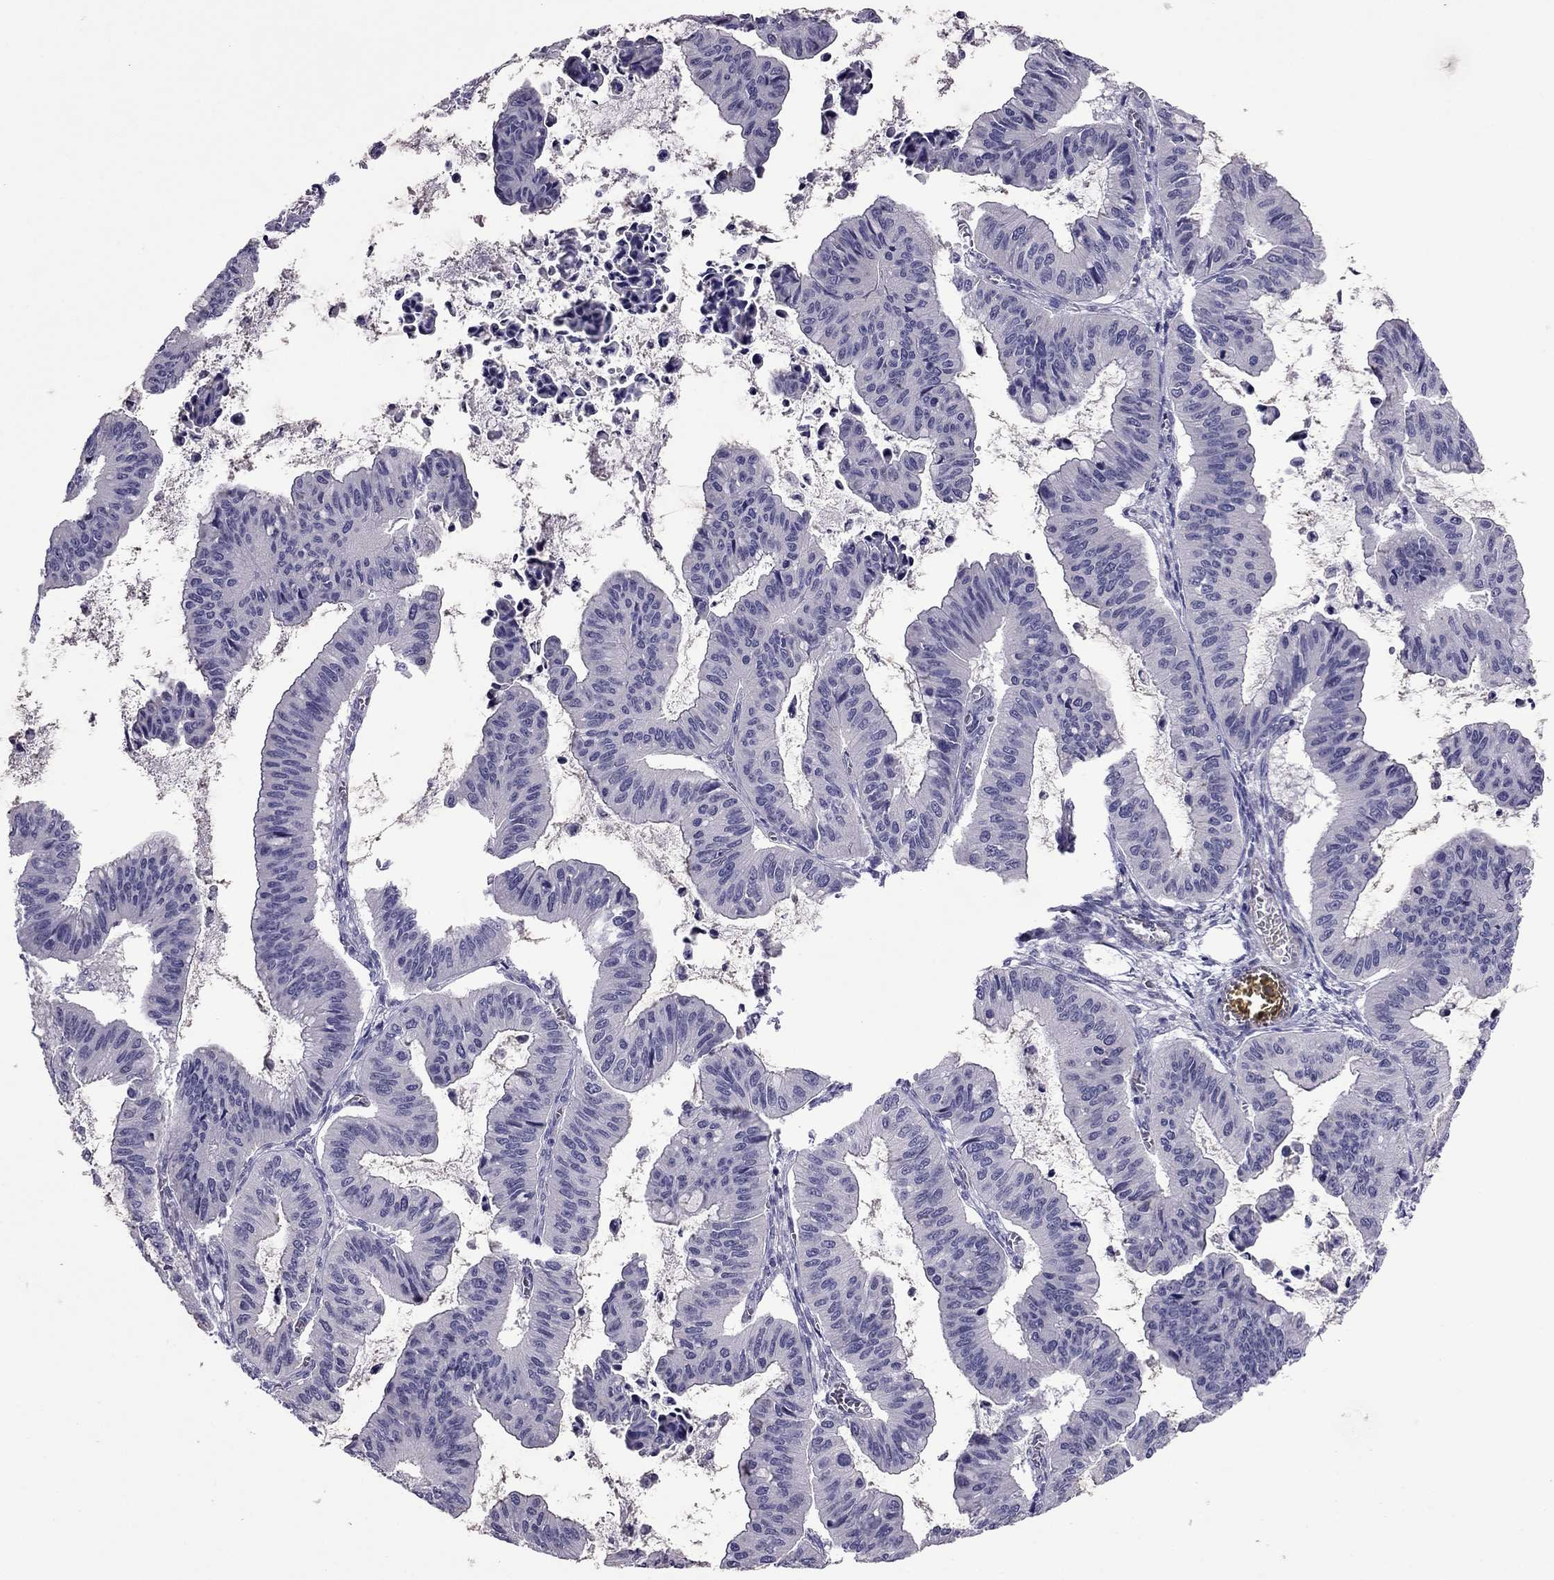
{"staining": {"intensity": "negative", "quantity": "none", "location": "none"}, "tissue": "ovarian cancer", "cell_type": "Tumor cells", "image_type": "cancer", "snomed": [{"axis": "morphology", "description": "Cystadenocarcinoma, mucinous, NOS"}, {"axis": "topography", "description": "Ovary"}], "caption": "A photomicrograph of human ovarian mucinous cystadenocarcinoma is negative for staining in tumor cells. (DAB (3,3'-diaminobenzidine) immunohistochemistry, high magnification).", "gene": "SLC16A8", "patient": {"sex": "female", "age": 72}}